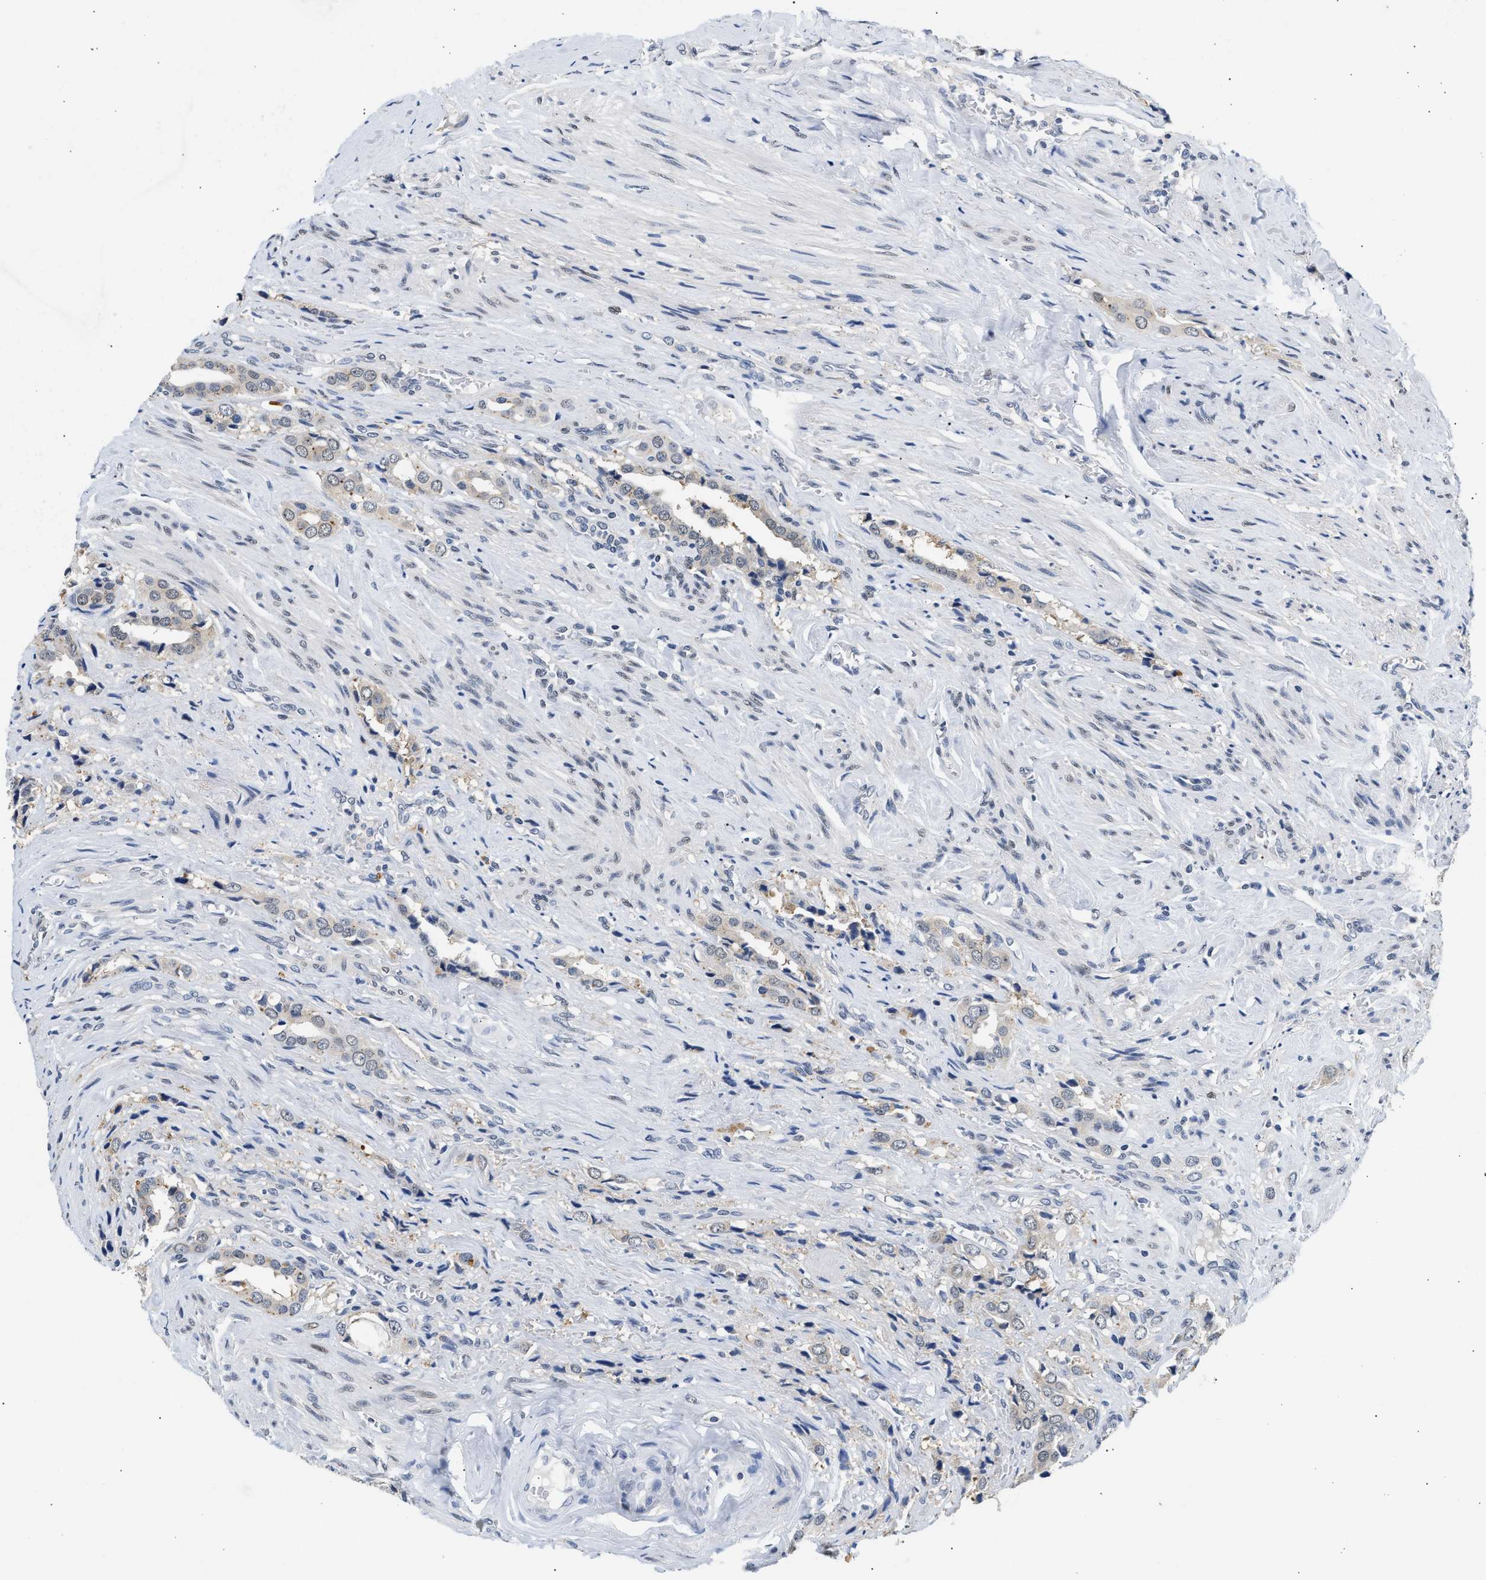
{"staining": {"intensity": "weak", "quantity": "<25%", "location": "cytoplasmic/membranous"}, "tissue": "prostate cancer", "cell_type": "Tumor cells", "image_type": "cancer", "snomed": [{"axis": "morphology", "description": "Adenocarcinoma, High grade"}, {"axis": "topography", "description": "Prostate"}], "caption": "The immunohistochemistry (IHC) photomicrograph has no significant positivity in tumor cells of prostate cancer (high-grade adenocarcinoma) tissue.", "gene": "PPM1L", "patient": {"sex": "male", "age": 52}}